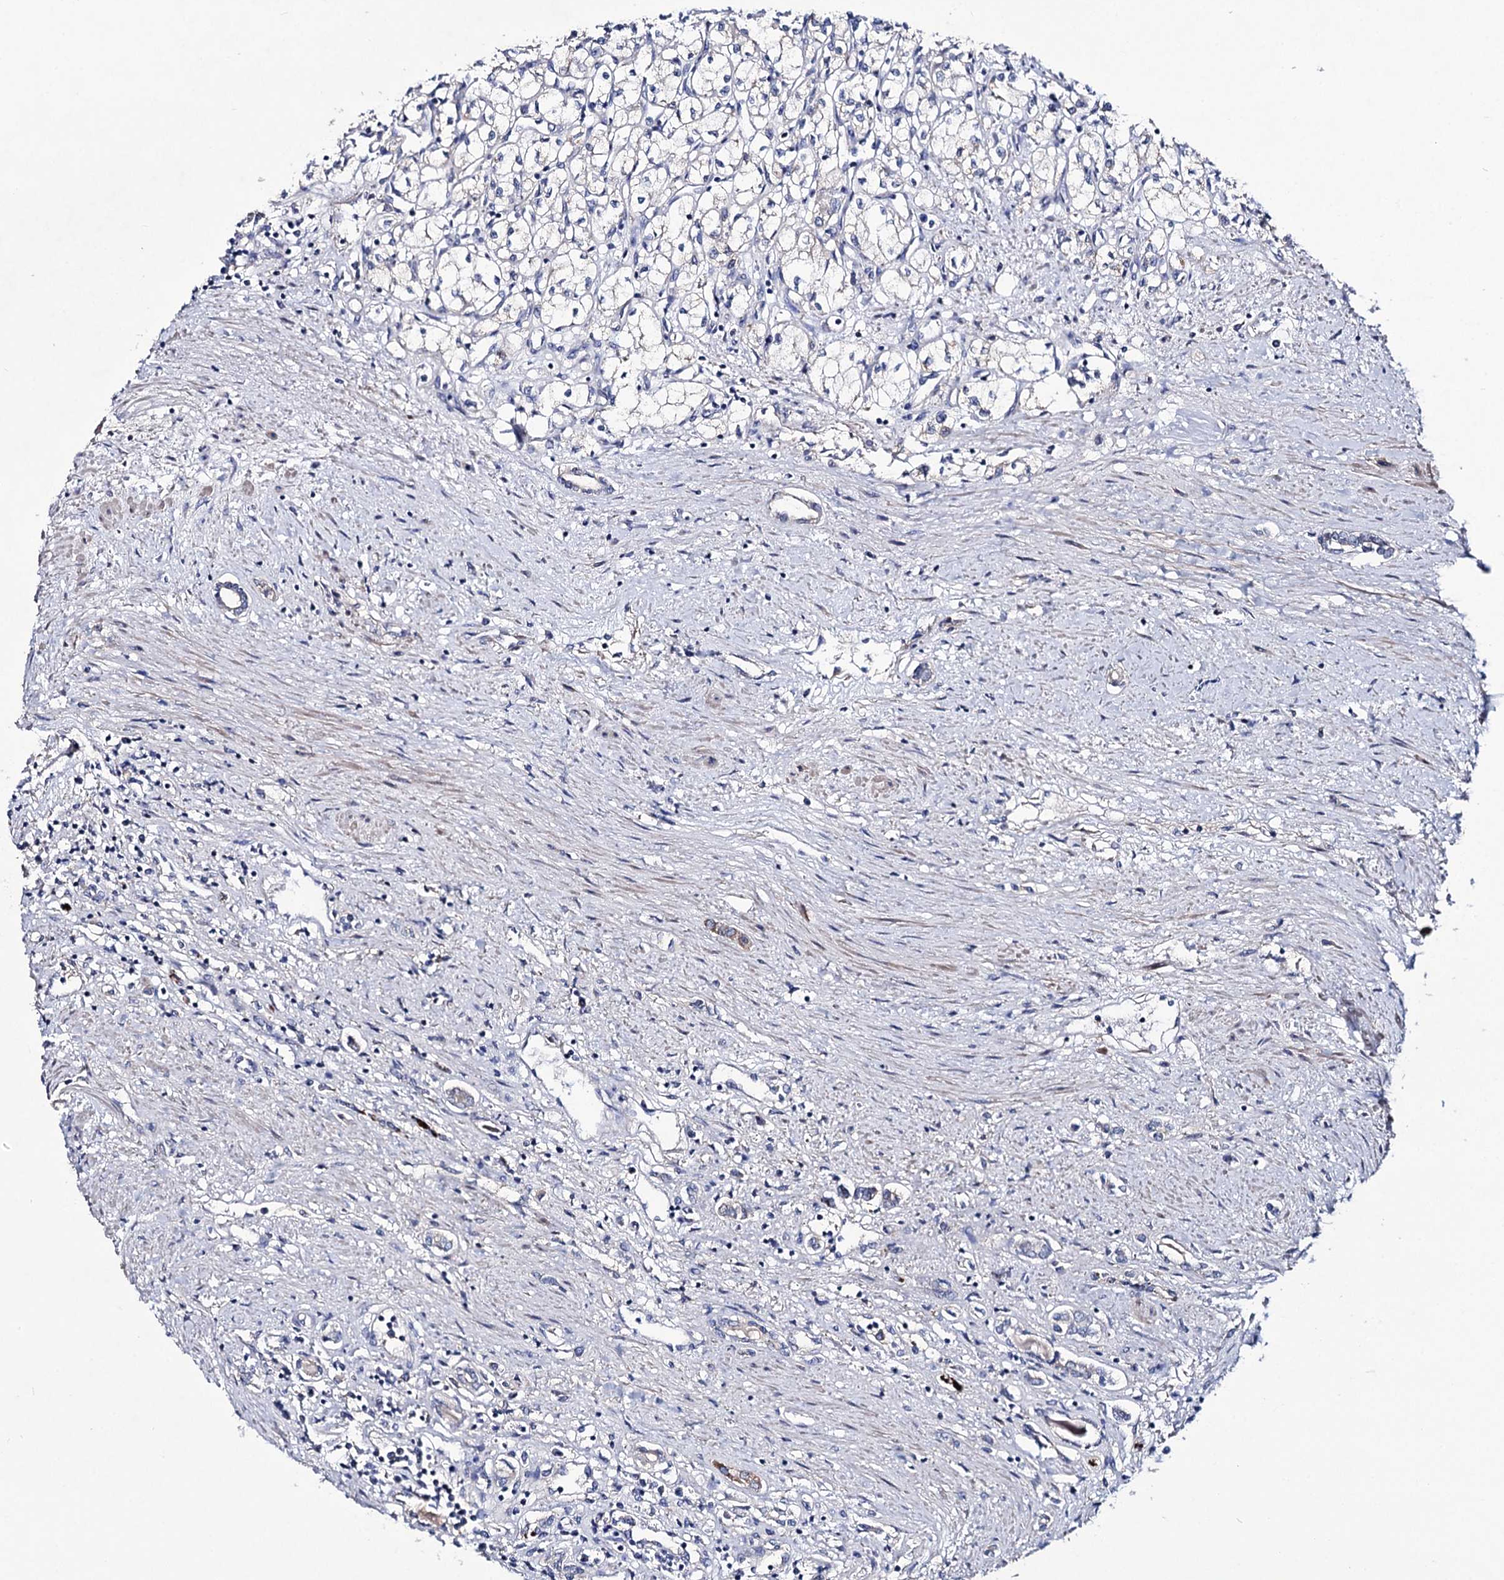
{"staining": {"intensity": "negative", "quantity": "none", "location": "none"}, "tissue": "renal cancer", "cell_type": "Tumor cells", "image_type": "cancer", "snomed": [{"axis": "morphology", "description": "Adenocarcinoma, NOS"}, {"axis": "topography", "description": "Kidney"}], "caption": "This image is of renal adenocarcinoma stained with immunohistochemistry to label a protein in brown with the nuclei are counter-stained blue. There is no staining in tumor cells.", "gene": "PPP1R32", "patient": {"sex": "male", "age": 59}}